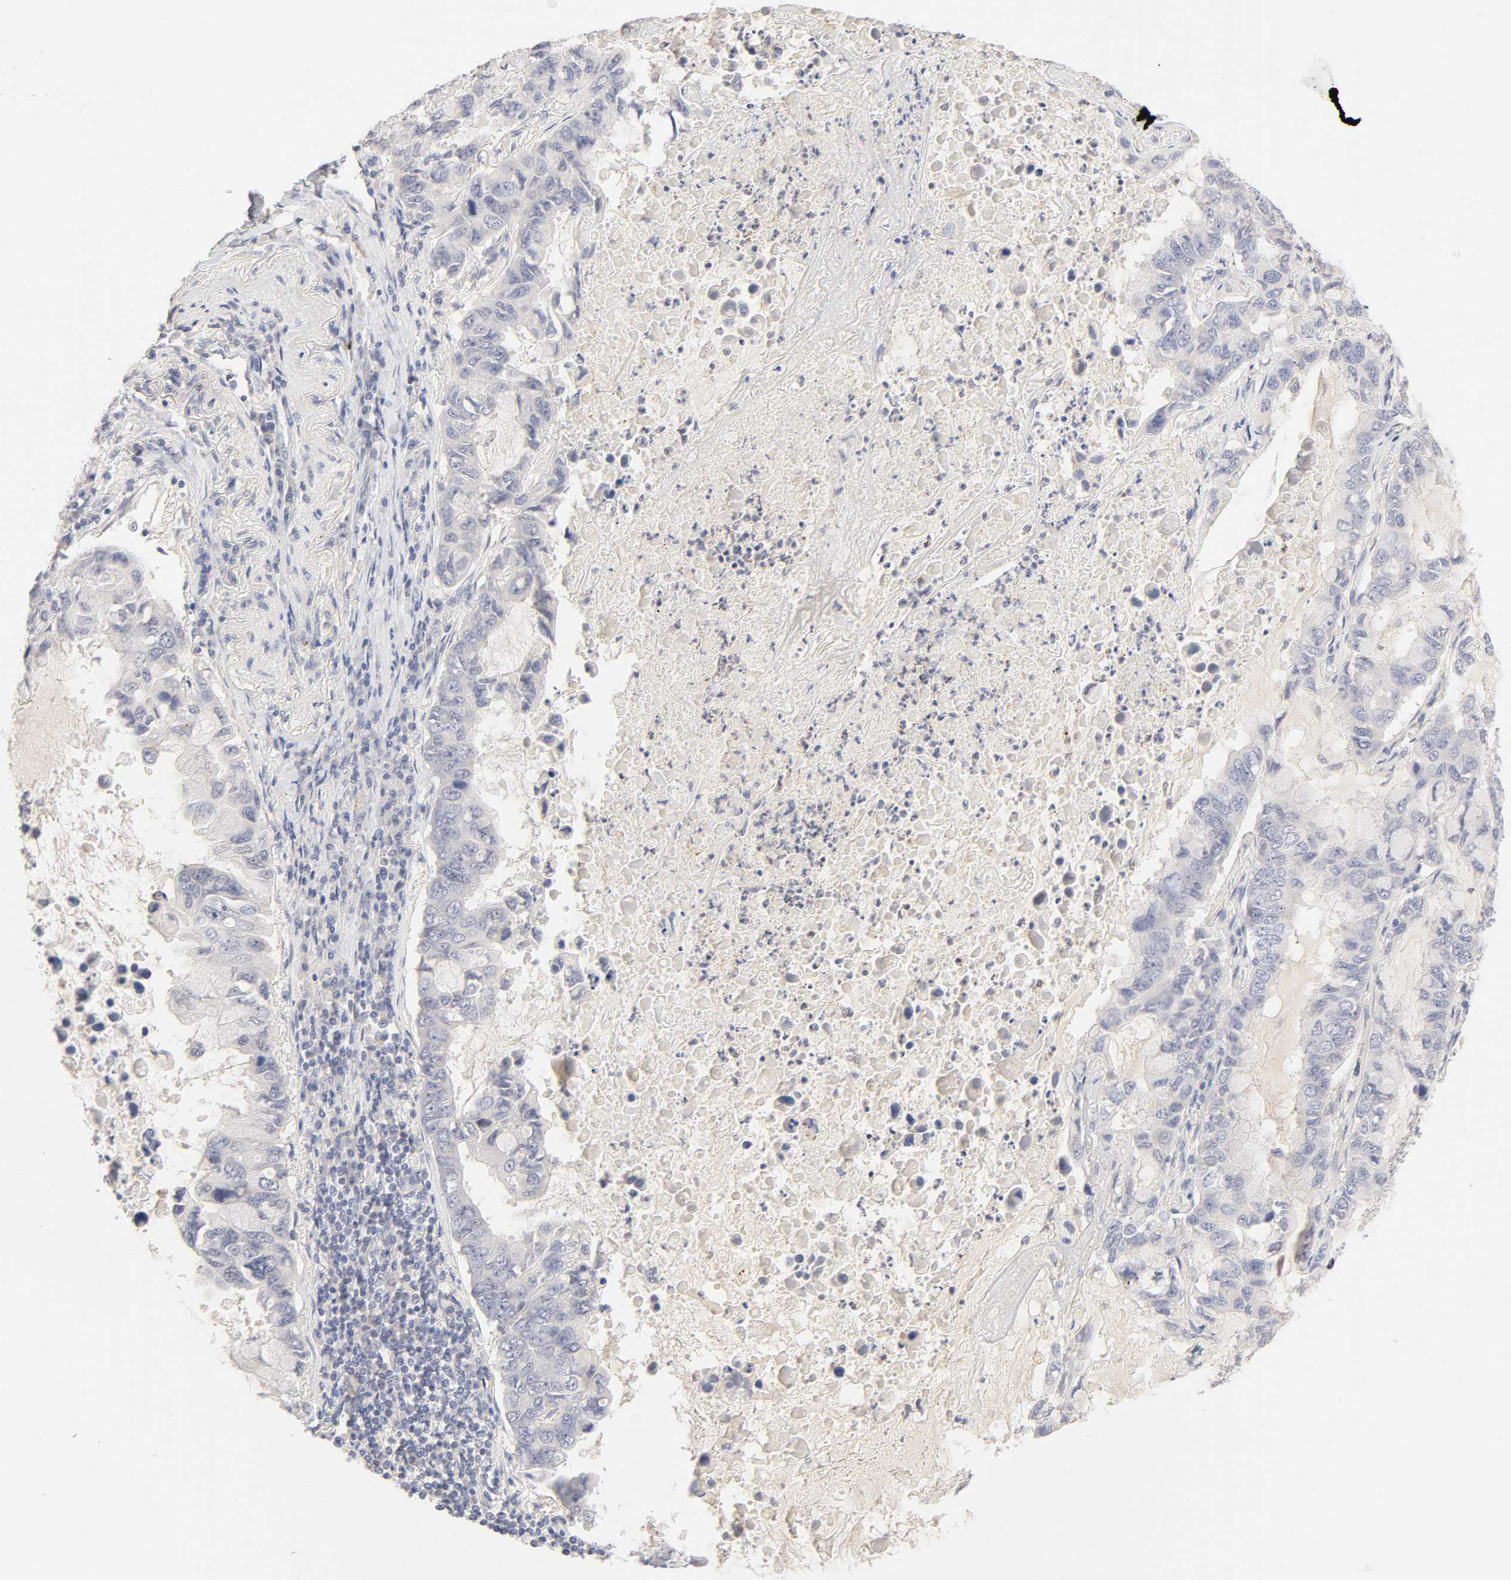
{"staining": {"intensity": "negative", "quantity": "none", "location": "none"}, "tissue": "lung cancer", "cell_type": "Tumor cells", "image_type": "cancer", "snomed": [{"axis": "morphology", "description": "Adenocarcinoma, NOS"}, {"axis": "topography", "description": "Lung"}], "caption": "DAB (3,3'-diaminobenzidine) immunohistochemical staining of human lung adenocarcinoma exhibits no significant staining in tumor cells.", "gene": "CYP4B1", "patient": {"sex": "male", "age": 64}}